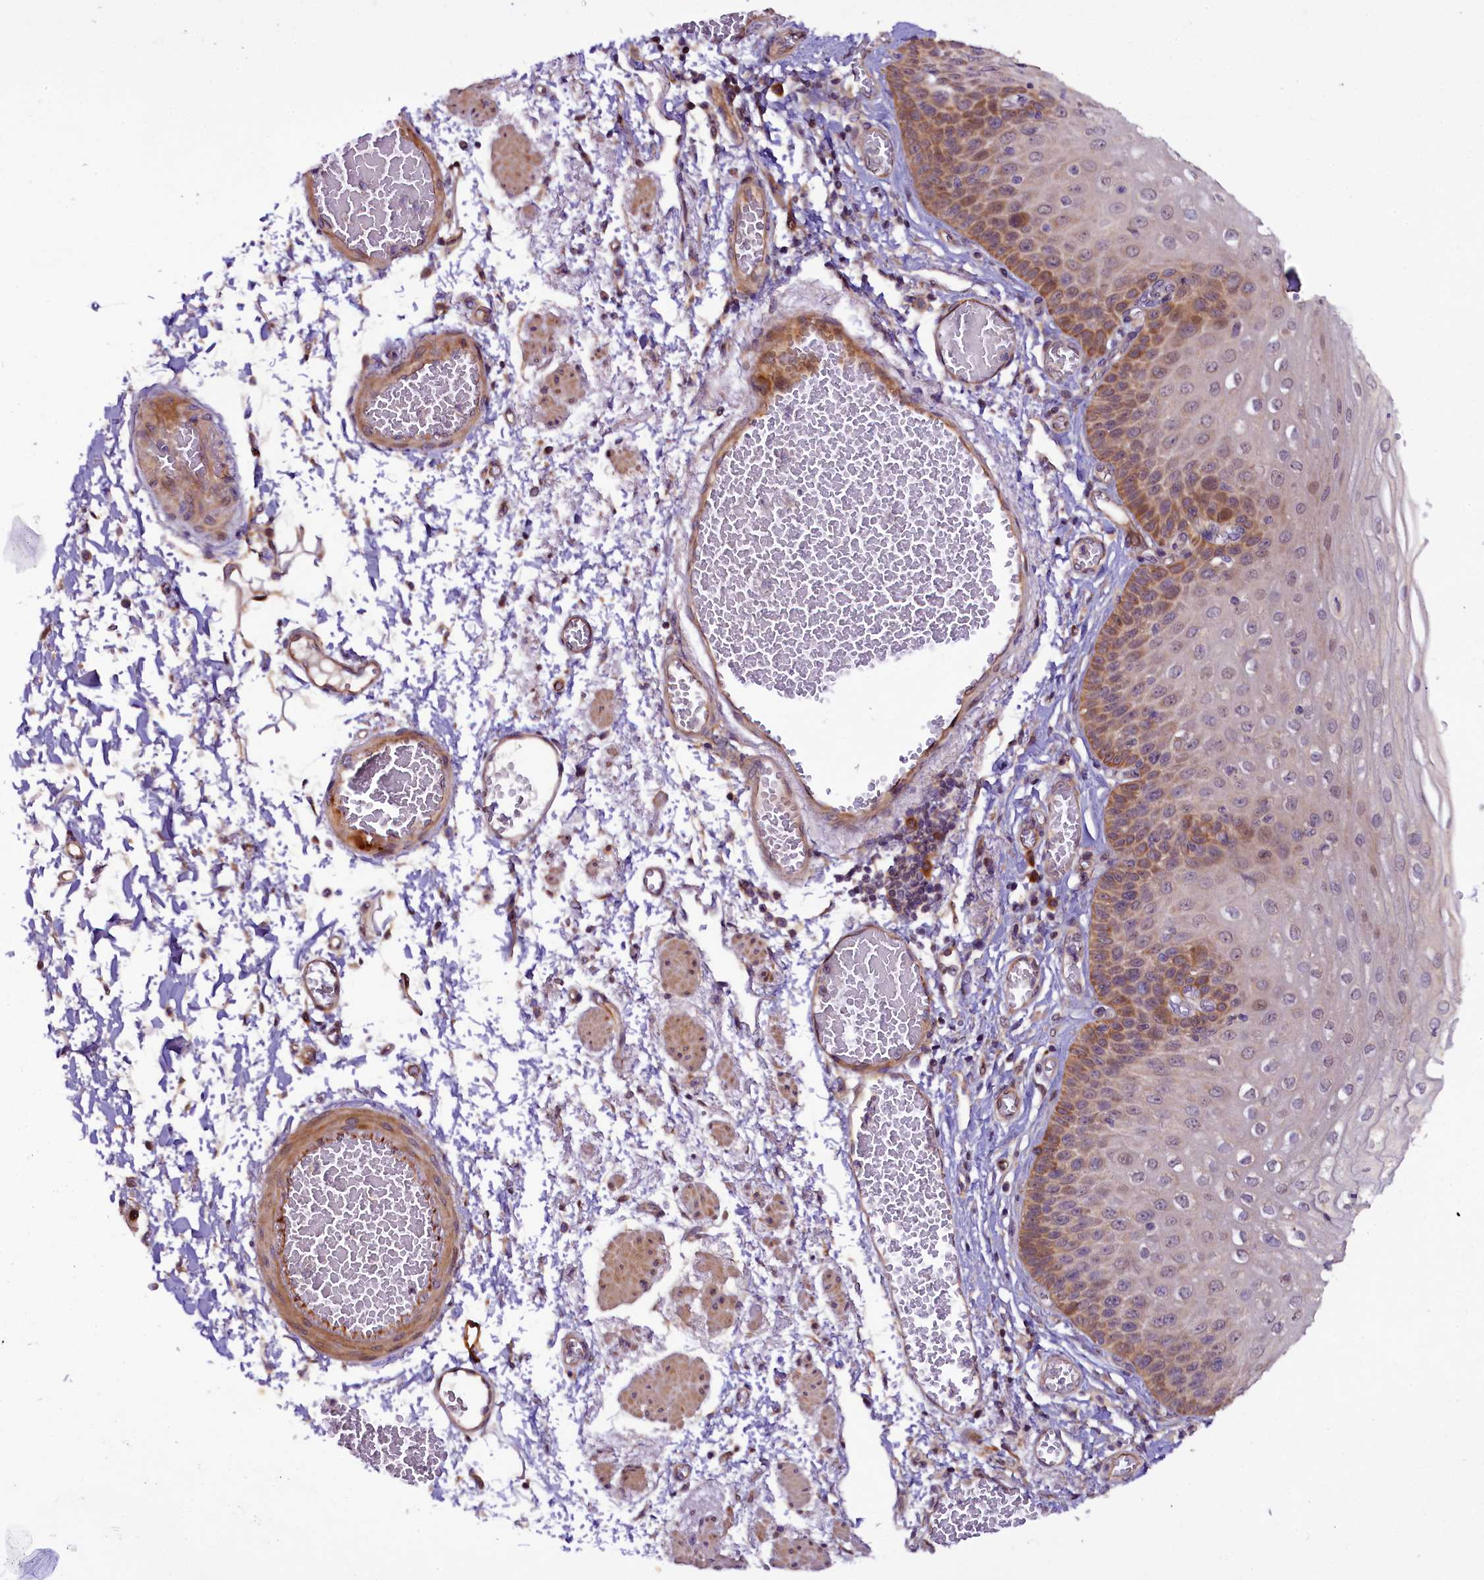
{"staining": {"intensity": "moderate", "quantity": "25%-75%", "location": "cytoplasmic/membranous"}, "tissue": "esophagus", "cell_type": "Squamous epithelial cells", "image_type": "normal", "snomed": [{"axis": "morphology", "description": "Normal tissue, NOS"}, {"axis": "topography", "description": "Esophagus"}], "caption": "An IHC photomicrograph of normal tissue is shown. Protein staining in brown labels moderate cytoplasmic/membranous positivity in esophagus within squamous epithelial cells. The staining was performed using DAB (3,3'-diaminobenzidine), with brown indicating positive protein expression. Nuclei are stained blue with hematoxylin.", "gene": "RPUSD2", "patient": {"sex": "male", "age": 81}}